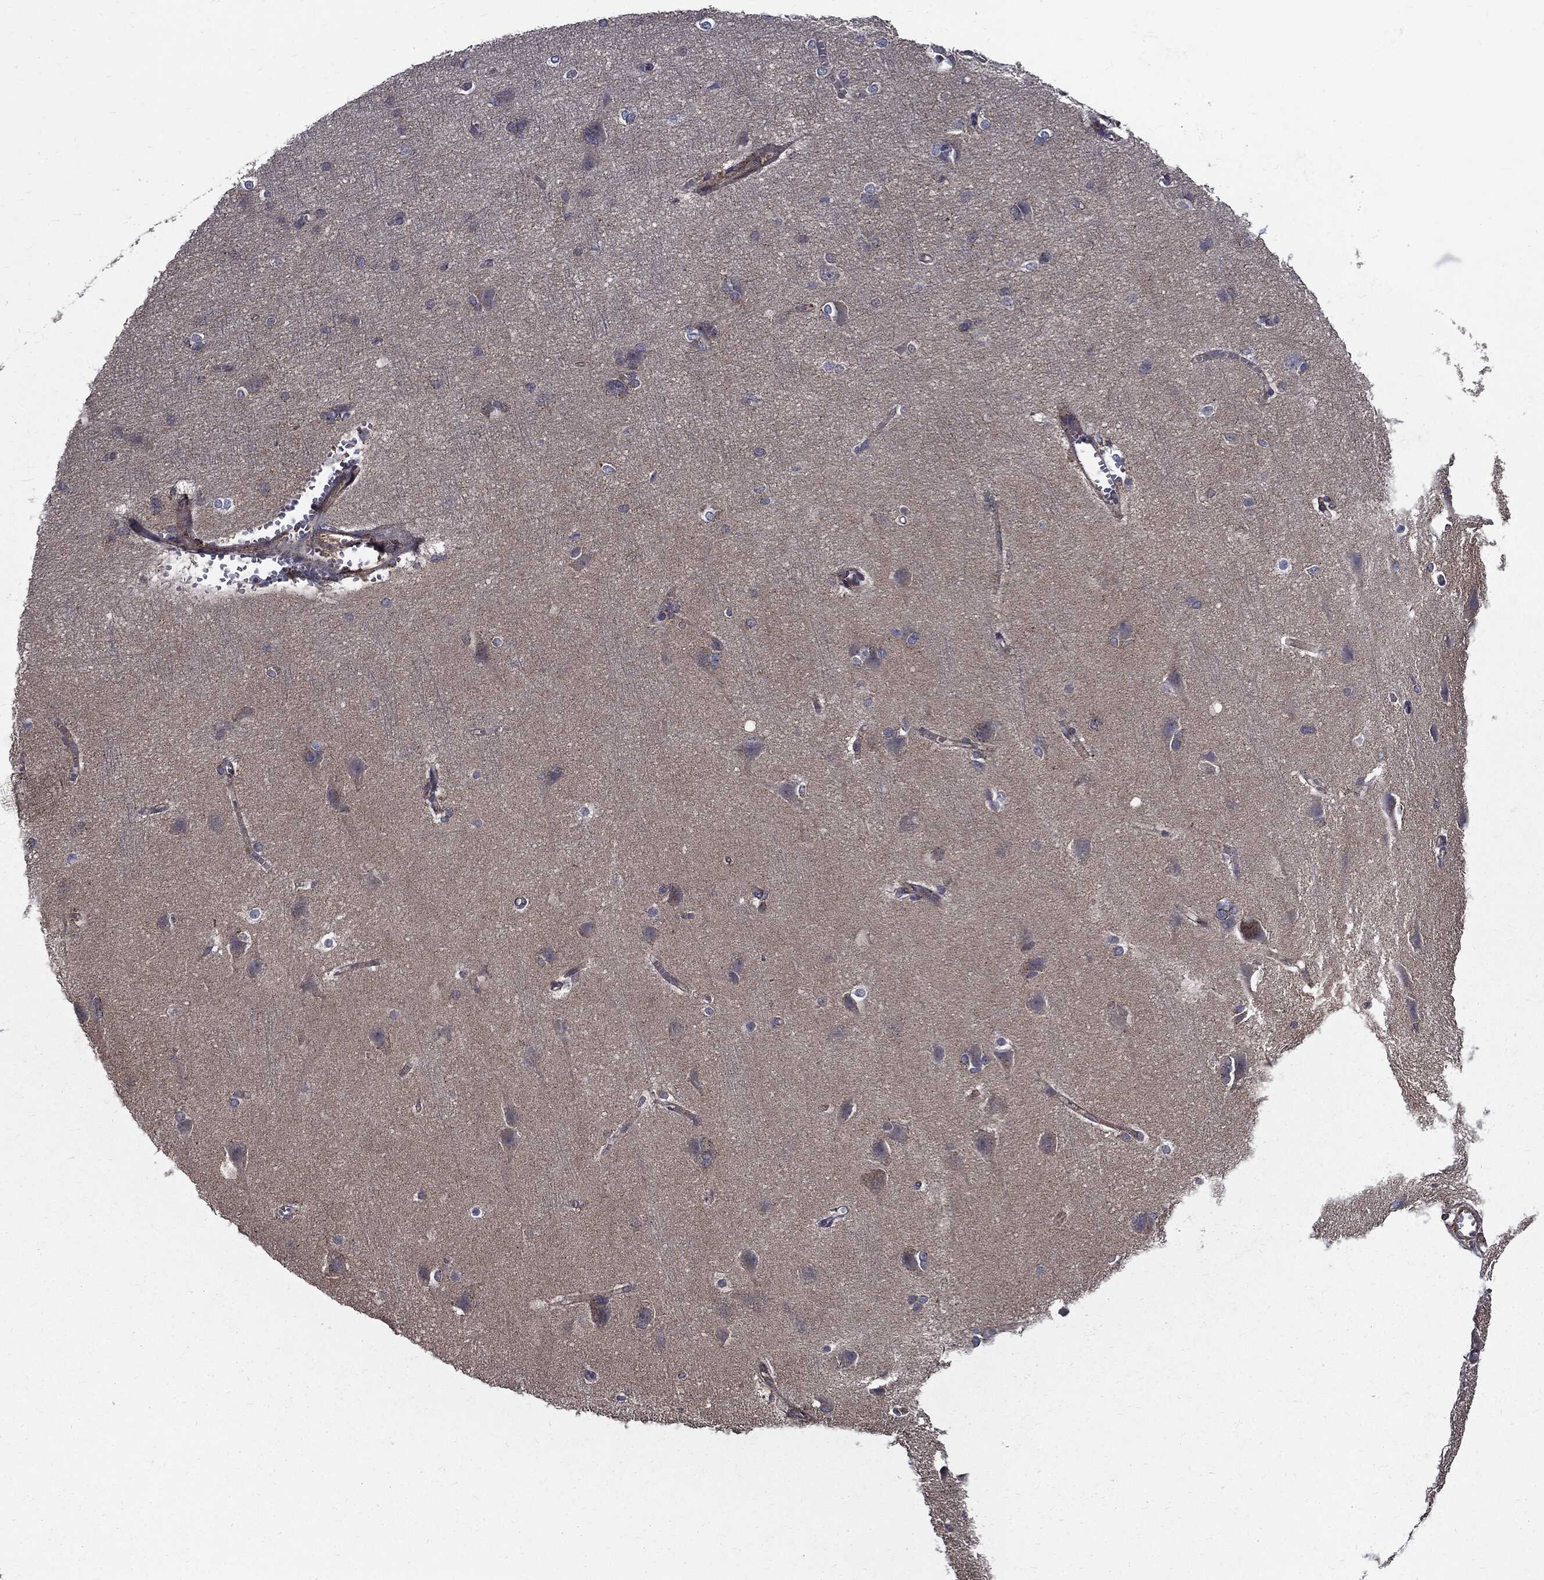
{"staining": {"intensity": "negative", "quantity": "none", "location": "none"}, "tissue": "cerebral cortex", "cell_type": "Endothelial cells", "image_type": "normal", "snomed": [{"axis": "morphology", "description": "Normal tissue, NOS"}, {"axis": "topography", "description": "Cerebral cortex"}], "caption": "This is a histopathology image of immunohistochemistry (IHC) staining of normal cerebral cortex, which shows no positivity in endothelial cells. The staining is performed using DAB brown chromogen with nuclei counter-stained in using hematoxylin.", "gene": "PDCD6IP", "patient": {"sex": "male", "age": 37}}